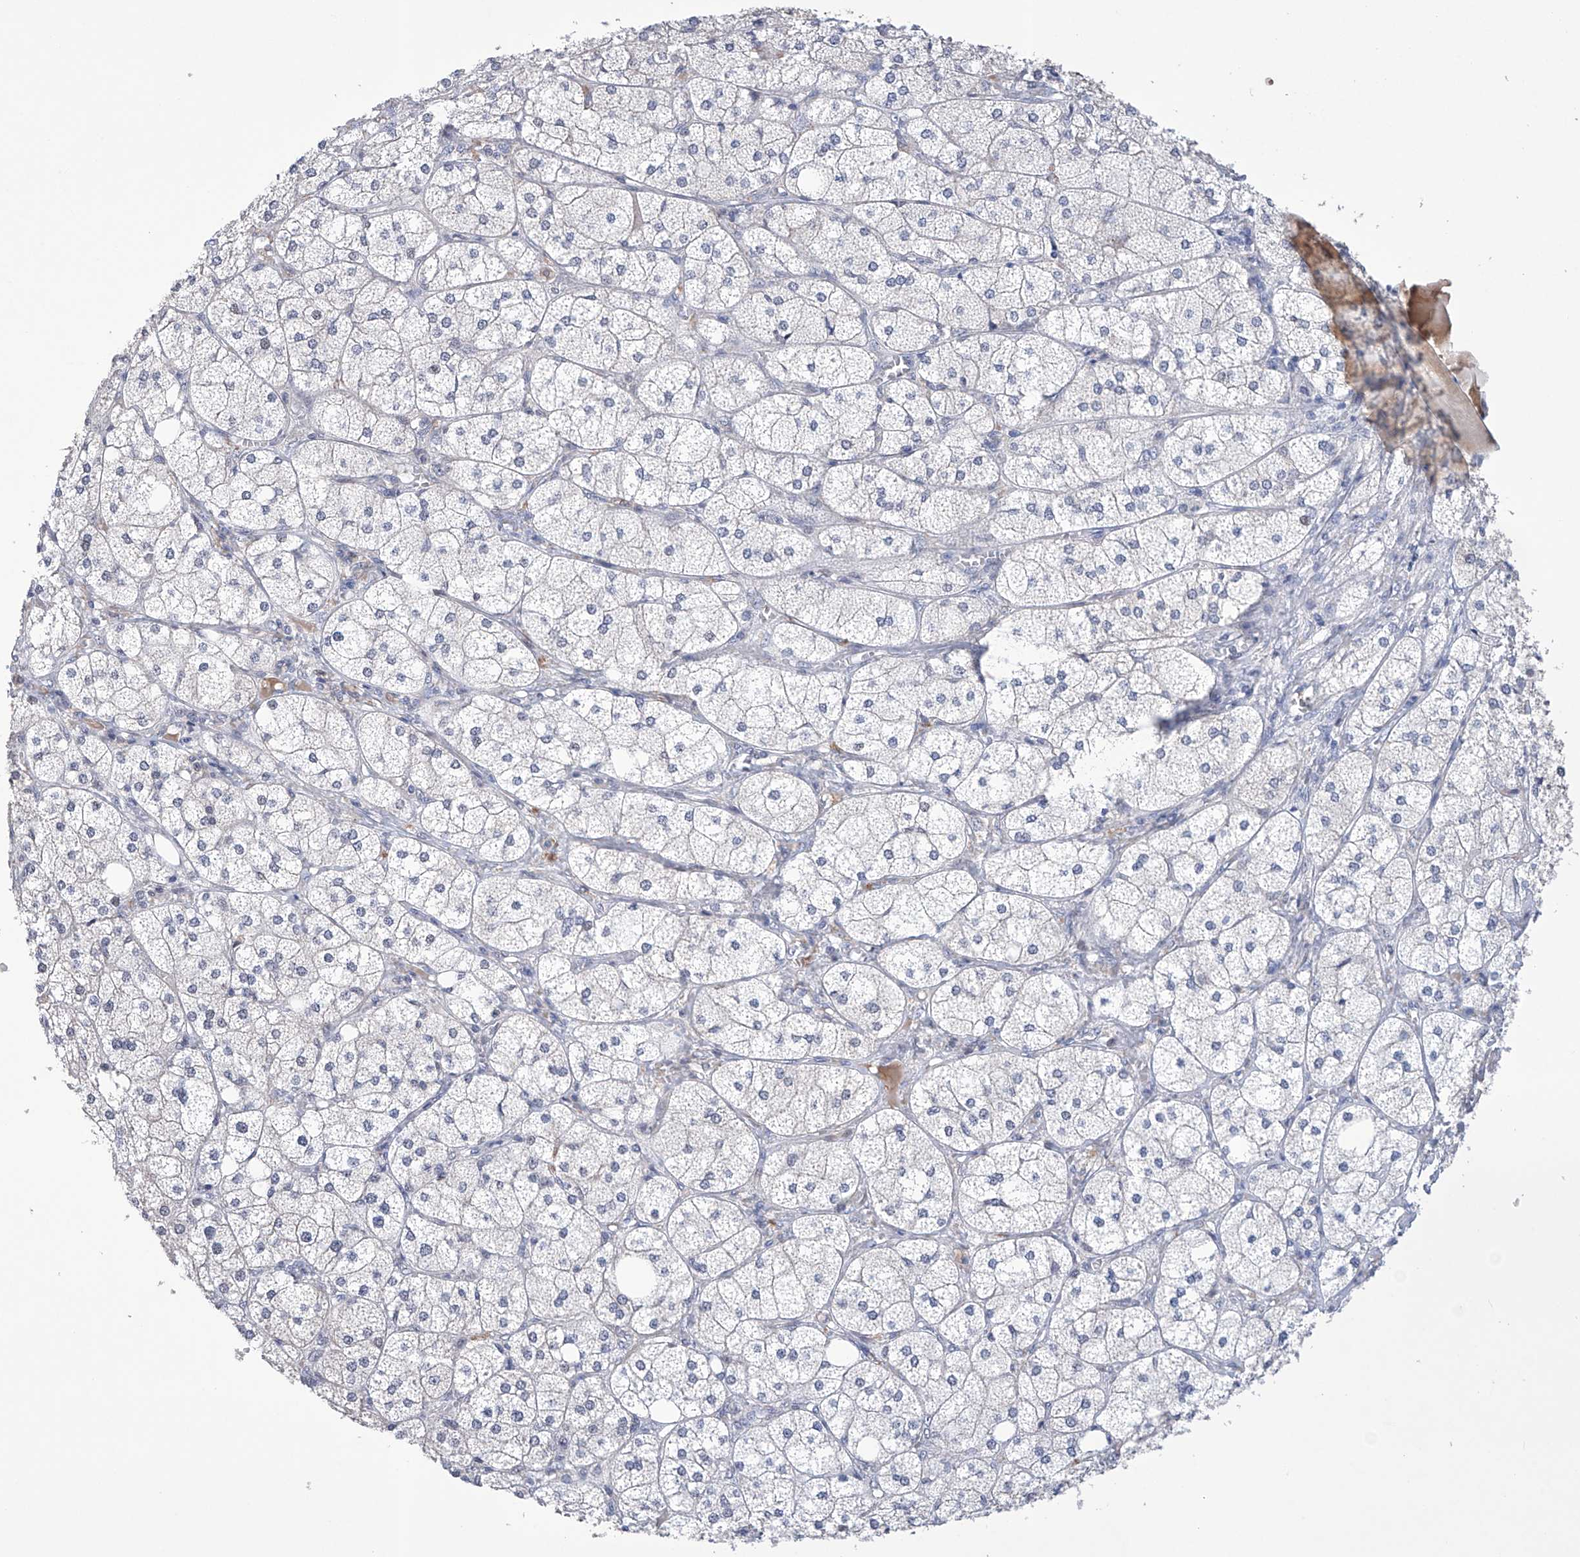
{"staining": {"intensity": "moderate", "quantity": "<25%", "location": "cytoplasmic/membranous"}, "tissue": "adrenal gland", "cell_type": "Glandular cells", "image_type": "normal", "snomed": [{"axis": "morphology", "description": "Normal tissue, NOS"}, {"axis": "topography", "description": "Adrenal gland"}], "caption": "A brown stain labels moderate cytoplasmic/membranous staining of a protein in glandular cells of normal human adrenal gland.", "gene": "AFG1L", "patient": {"sex": "female", "age": 61}}